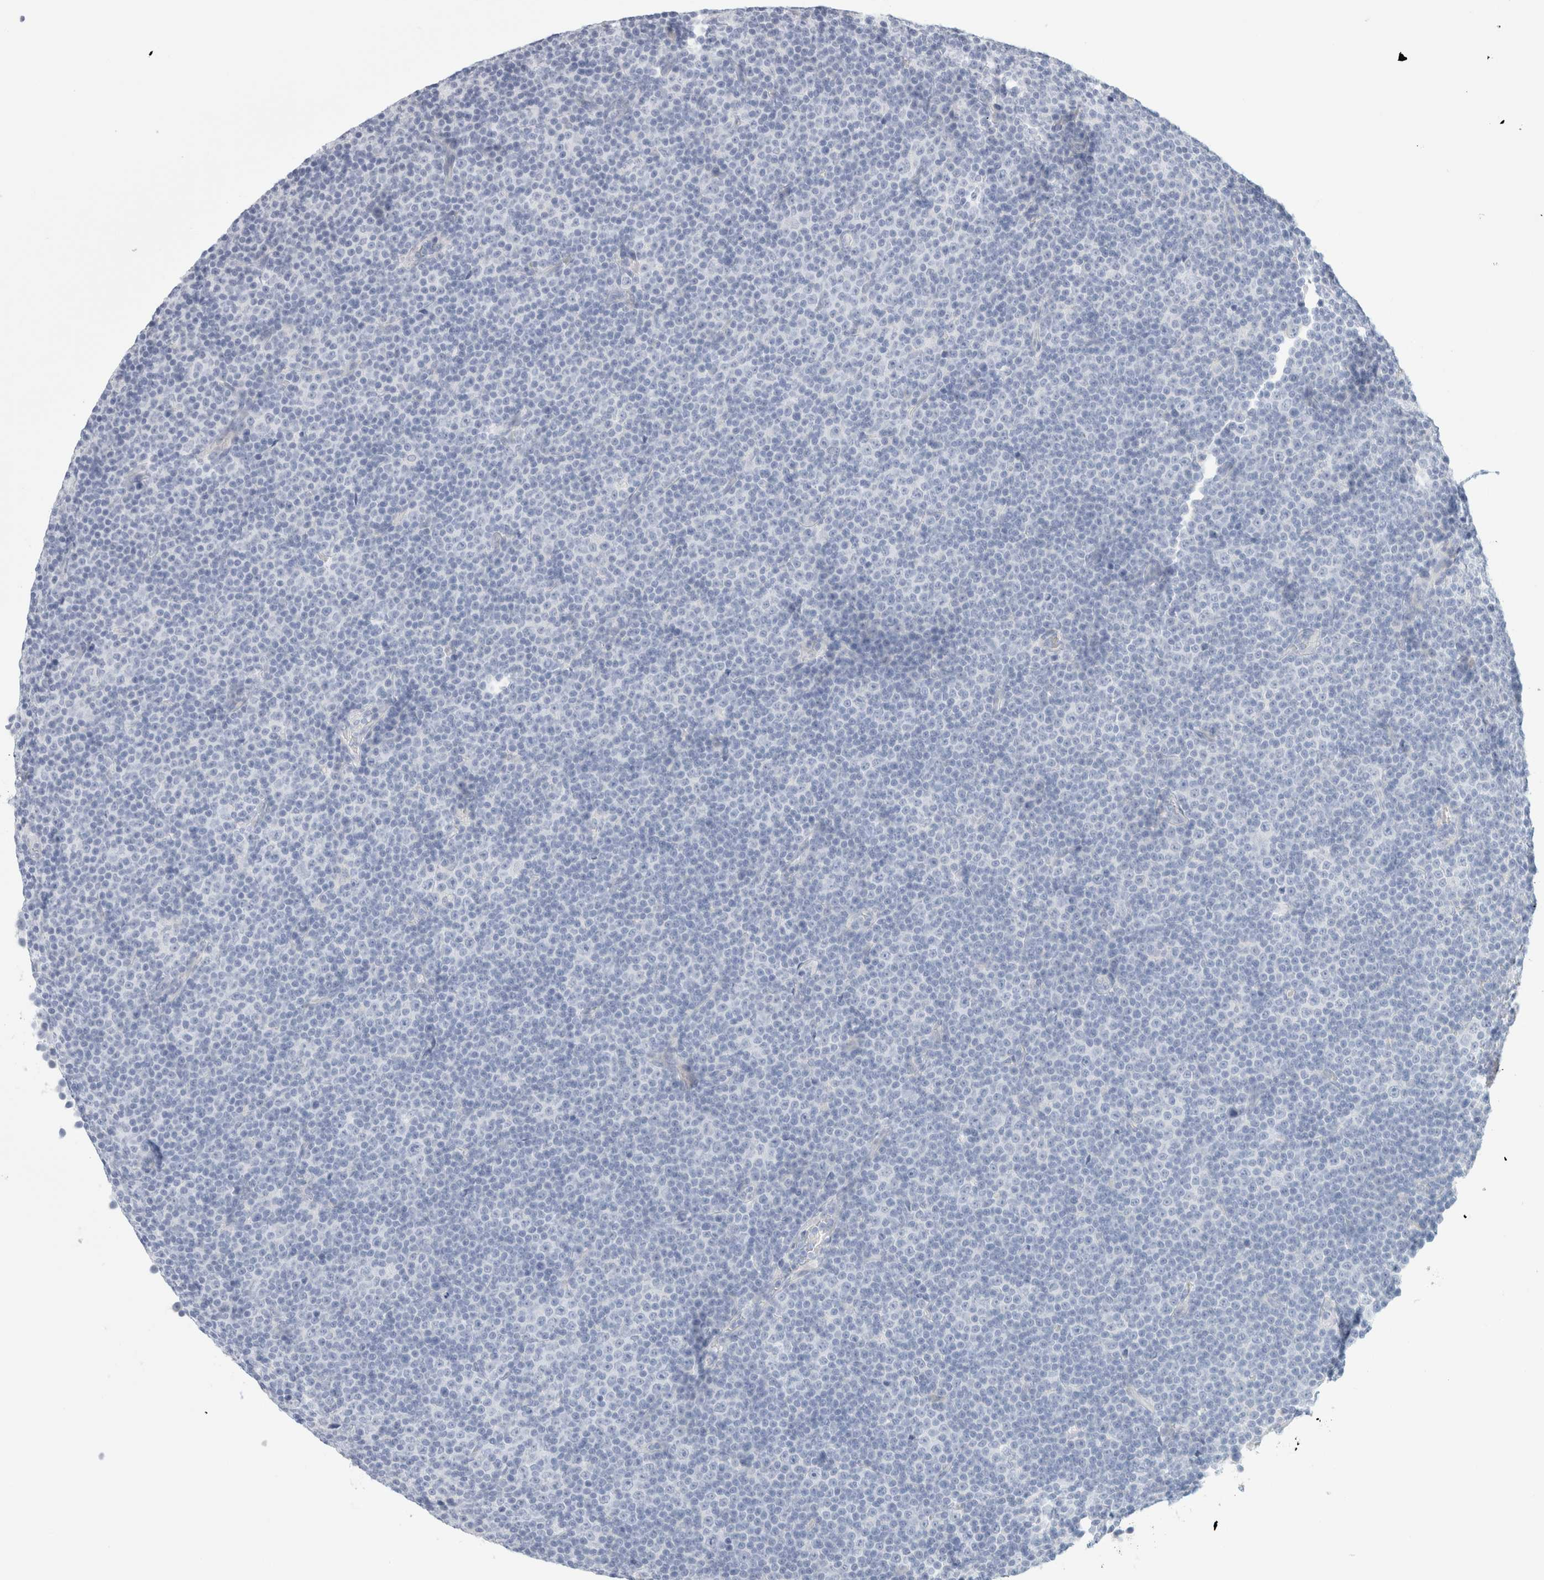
{"staining": {"intensity": "negative", "quantity": "none", "location": "none"}, "tissue": "lymphoma", "cell_type": "Tumor cells", "image_type": "cancer", "snomed": [{"axis": "morphology", "description": "Malignant lymphoma, non-Hodgkin's type, Low grade"}, {"axis": "topography", "description": "Lymph node"}], "caption": "There is no significant staining in tumor cells of malignant lymphoma, non-Hodgkin's type (low-grade). (DAB (3,3'-diaminobenzidine) immunohistochemistry, high magnification).", "gene": "RTN4", "patient": {"sex": "female", "age": 67}}